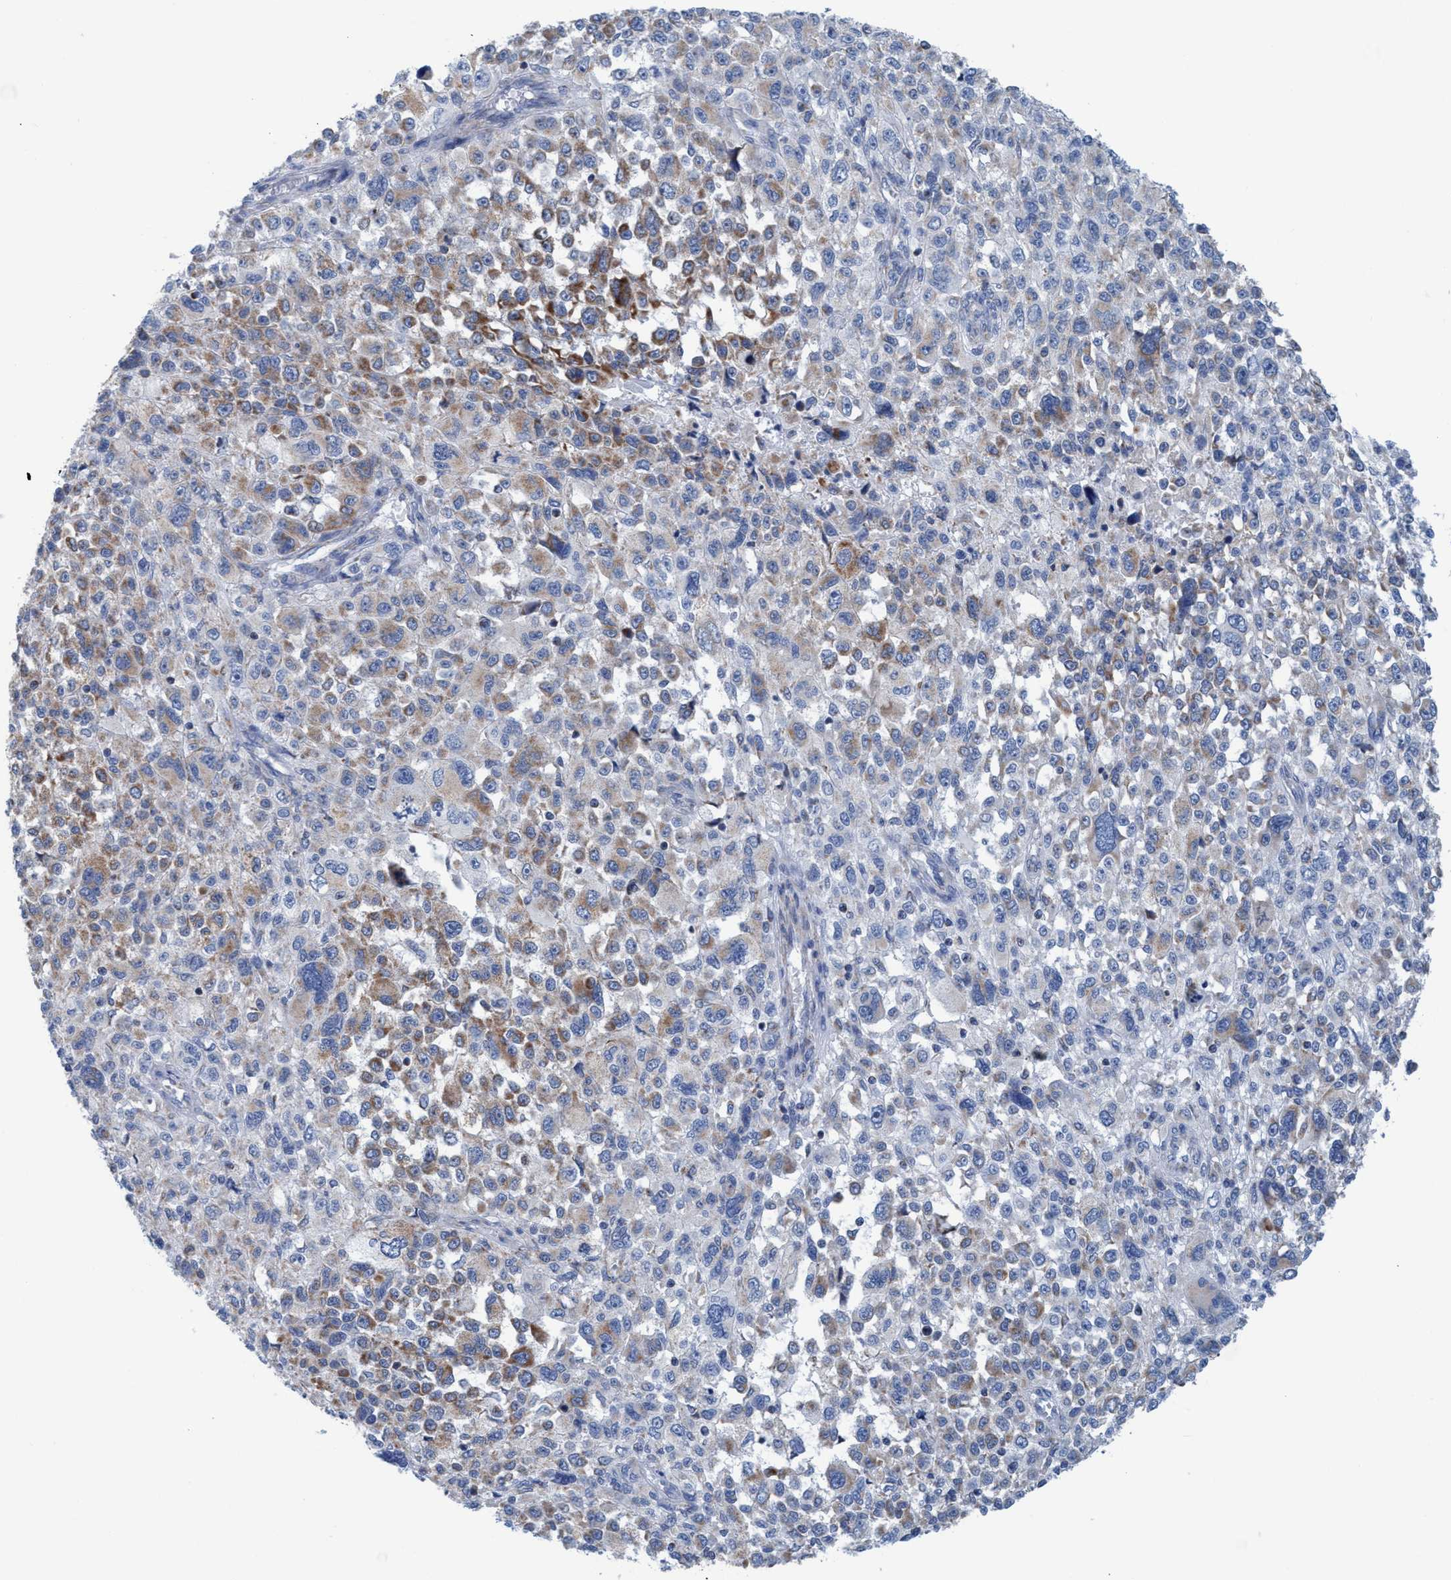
{"staining": {"intensity": "moderate", "quantity": "<25%", "location": "cytoplasmic/membranous"}, "tissue": "melanoma", "cell_type": "Tumor cells", "image_type": "cancer", "snomed": [{"axis": "morphology", "description": "Malignant melanoma, NOS"}, {"axis": "topography", "description": "Skin"}], "caption": "High-magnification brightfield microscopy of melanoma stained with DAB (brown) and counterstained with hematoxylin (blue). tumor cells exhibit moderate cytoplasmic/membranous expression is appreciated in about<25% of cells. Nuclei are stained in blue.", "gene": "GGA3", "patient": {"sex": "female", "age": 55}}